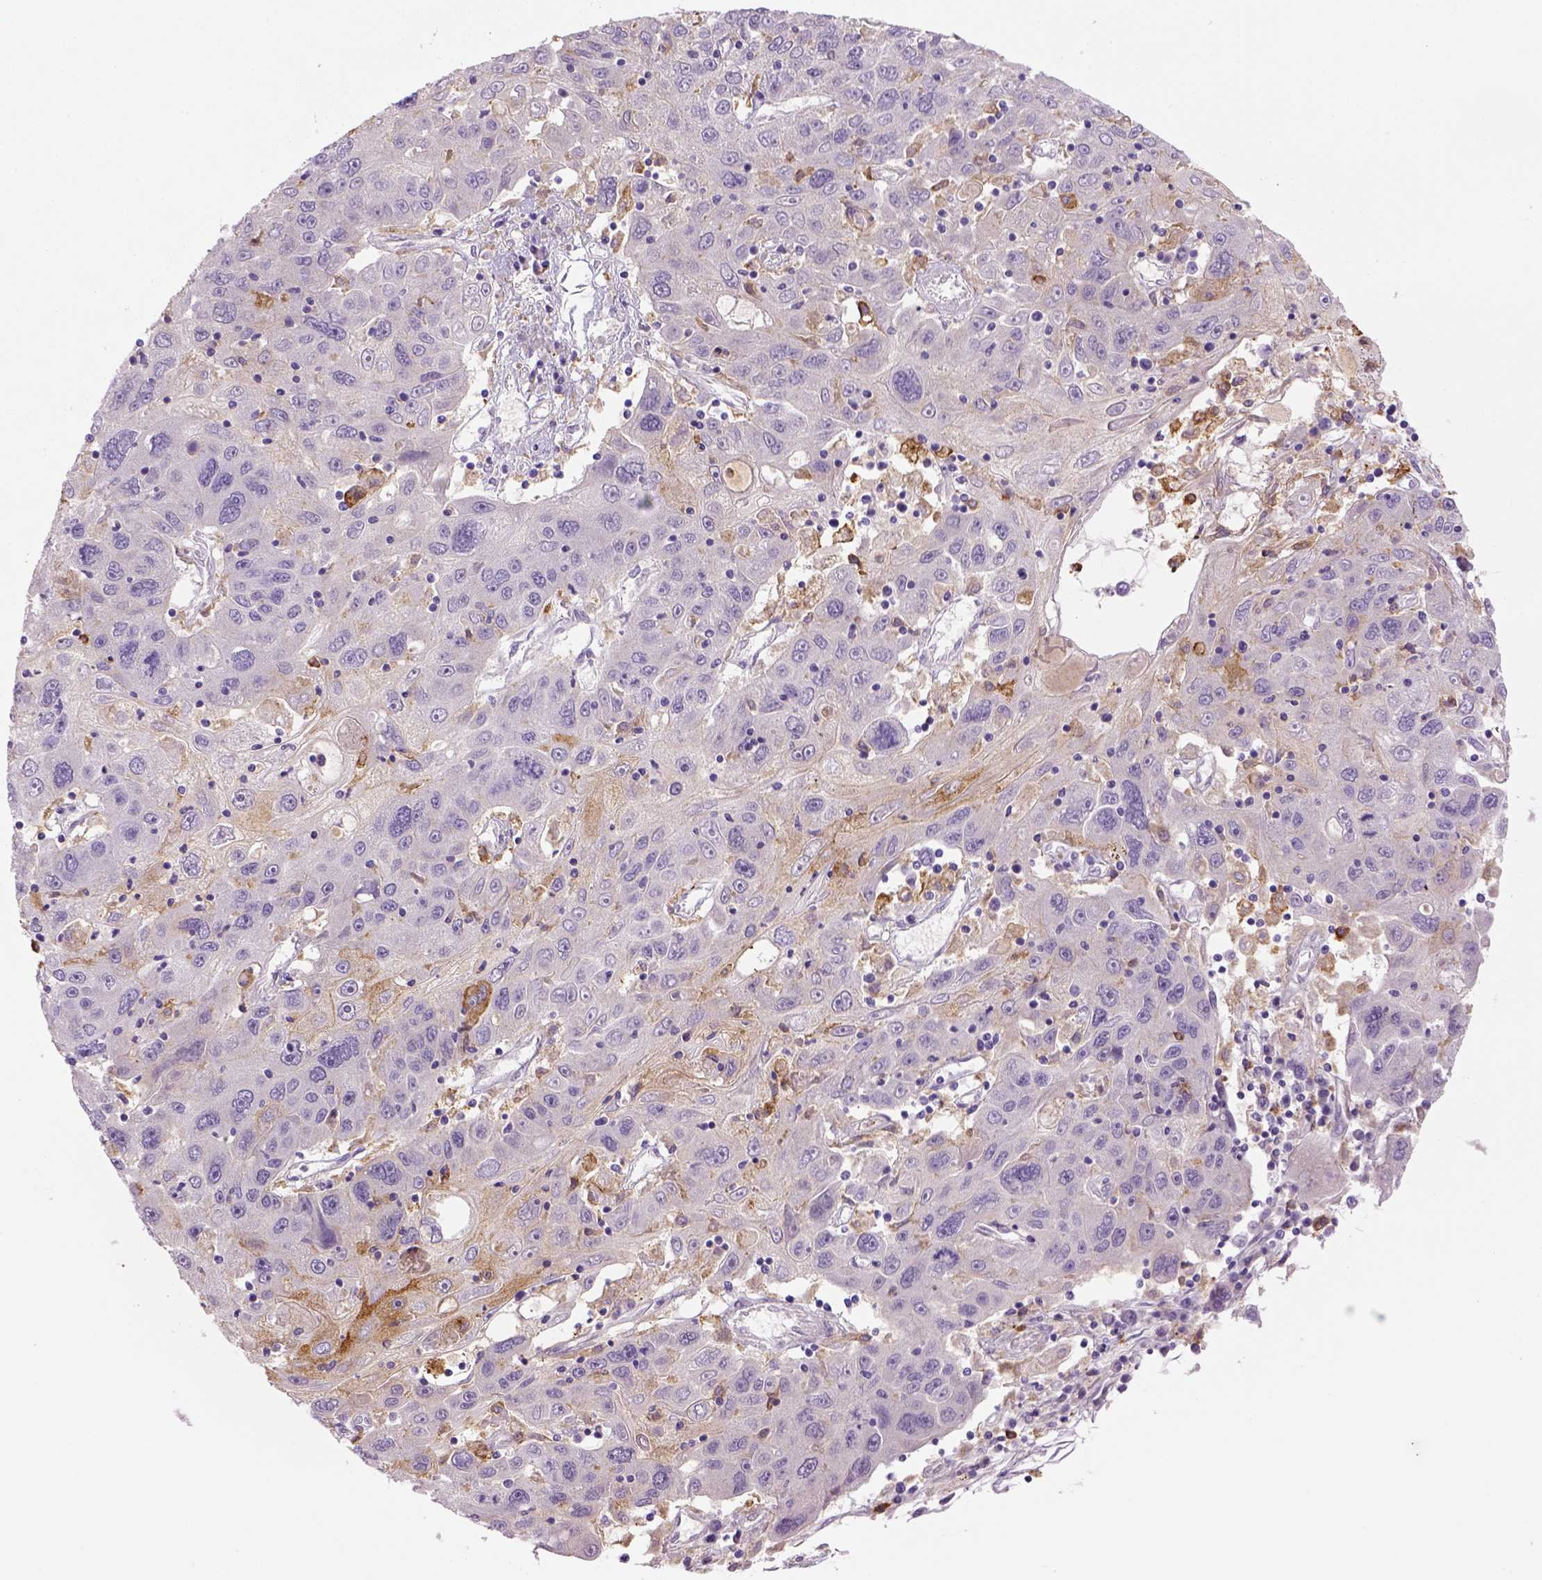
{"staining": {"intensity": "negative", "quantity": "none", "location": "none"}, "tissue": "stomach cancer", "cell_type": "Tumor cells", "image_type": "cancer", "snomed": [{"axis": "morphology", "description": "Adenocarcinoma, NOS"}, {"axis": "topography", "description": "Stomach"}], "caption": "A high-resolution photomicrograph shows immunohistochemistry staining of stomach cancer (adenocarcinoma), which shows no significant positivity in tumor cells.", "gene": "CD14", "patient": {"sex": "male", "age": 56}}